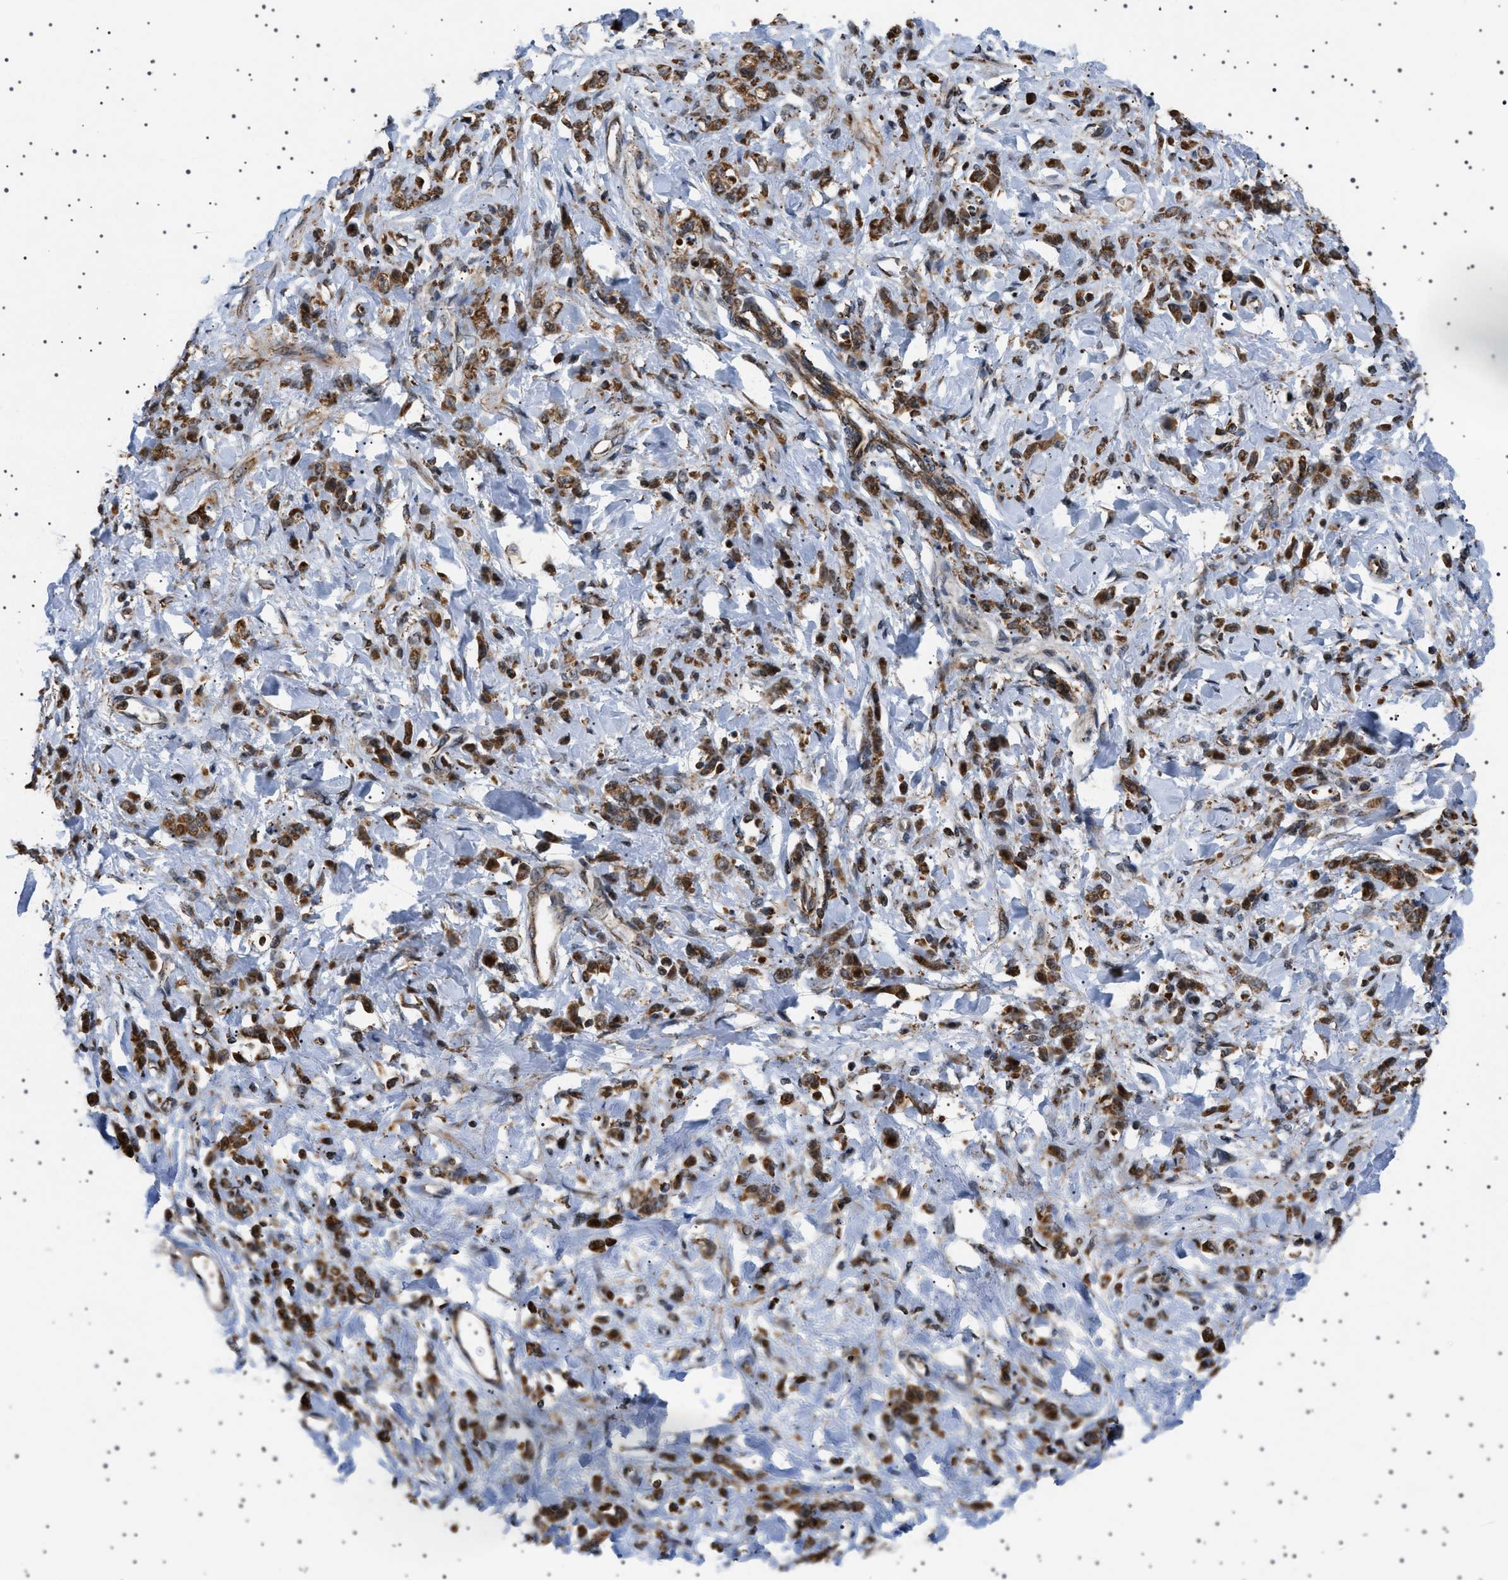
{"staining": {"intensity": "strong", "quantity": ">75%", "location": "cytoplasmic/membranous,nuclear"}, "tissue": "stomach cancer", "cell_type": "Tumor cells", "image_type": "cancer", "snomed": [{"axis": "morphology", "description": "Normal tissue, NOS"}, {"axis": "morphology", "description": "Adenocarcinoma, NOS"}, {"axis": "topography", "description": "Stomach"}], "caption": "IHC (DAB (3,3'-diaminobenzidine)) staining of human stomach cancer shows strong cytoplasmic/membranous and nuclear protein staining in approximately >75% of tumor cells.", "gene": "MELK", "patient": {"sex": "male", "age": 82}}